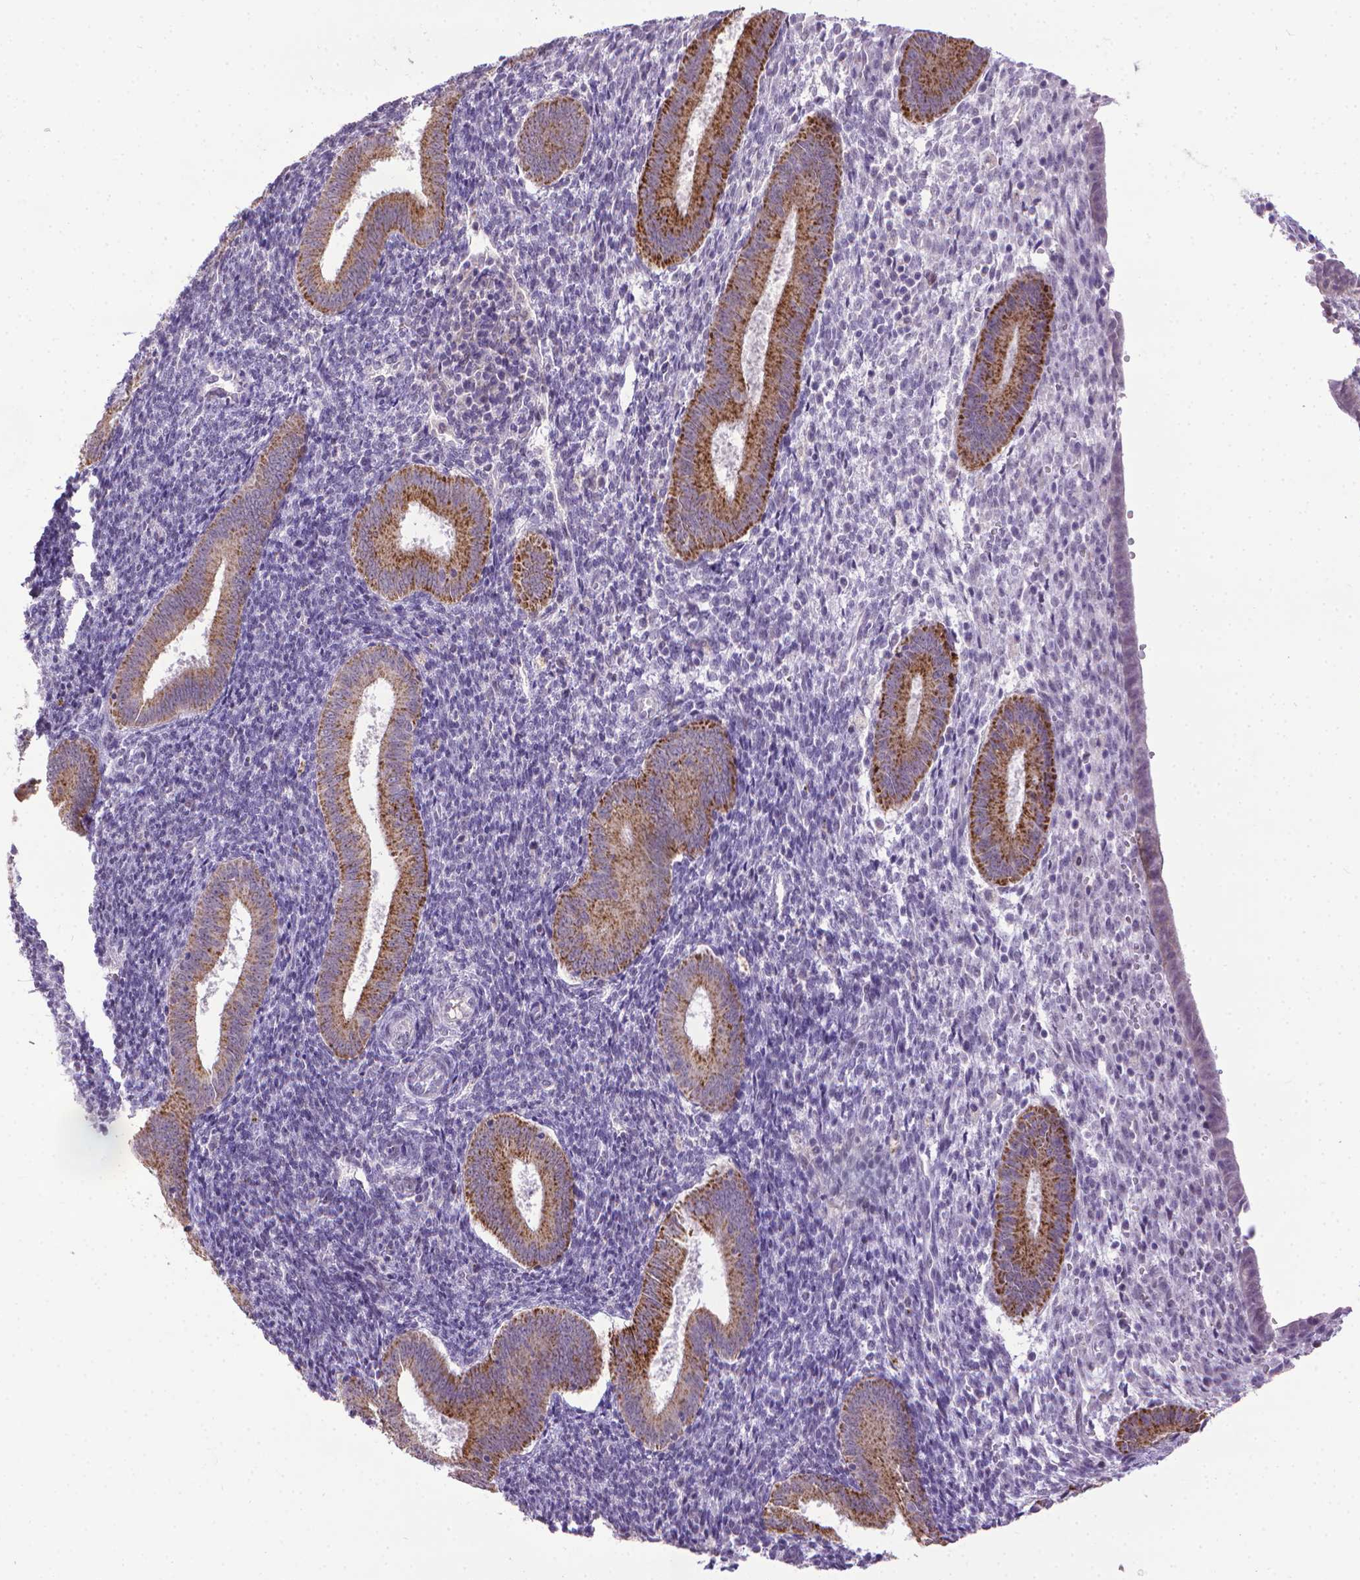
{"staining": {"intensity": "negative", "quantity": "none", "location": "none"}, "tissue": "endometrium", "cell_type": "Cells in endometrial stroma", "image_type": "normal", "snomed": [{"axis": "morphology", "description": "Normal tissue, NOS"}, {"axis": "topography", "description": "Endometrium"}], "caption": "High magnification brightfield microscopy of normal endometrium stained with DAB (brown) and counterstained with hematoxylin (blue): cells in endometrial stroma show no significant positivity. (DAB (3,3'-diaminobenzidine) immunohistochemistry with hematoxylin counter stain).", "gene": "KMO", "patient": {"sex": "female", "age": 25}}